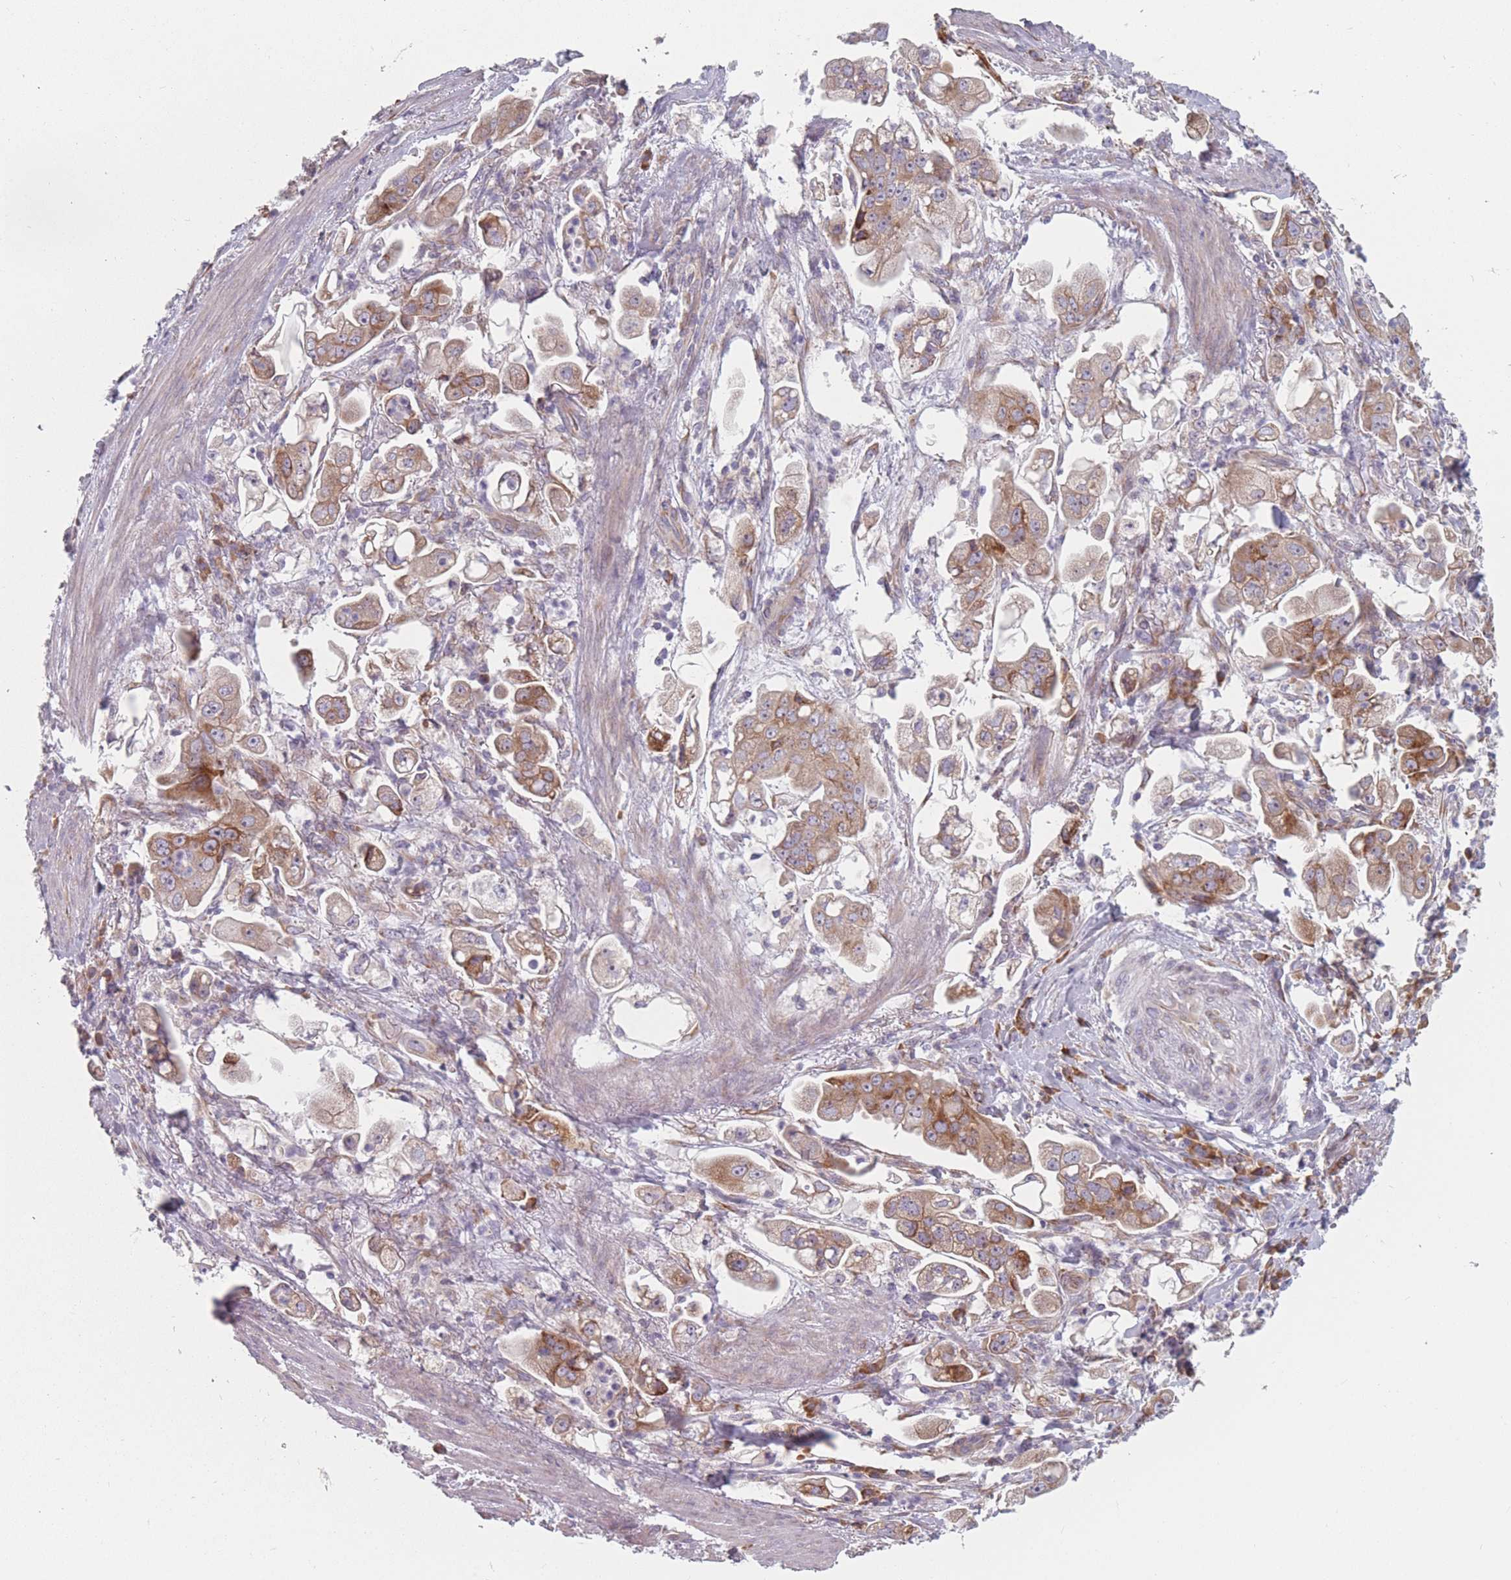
{"staining": {"intensity": "moderate", "quantity": ">75%", "location": "cytoplasmic/membranous"}, "tissue": "stomach cancer", "cell_type": "Tumor cells", "image_type": "cancer", "snomed": [{"axis": "morphology", "description": "Adenocarcinoma, NOS"}, {"axis": "topography", "description": "Stomach"}], "caption": "DAB (3,3'-diaminobenzidine) immunohistochemical staining of stomach cancer shows moderate cytoplasmic/membranous protein staining in approximately >75% of tumor cells.", "gene": "CACNG5", "patient": {"sex": "male", "age": 62}}